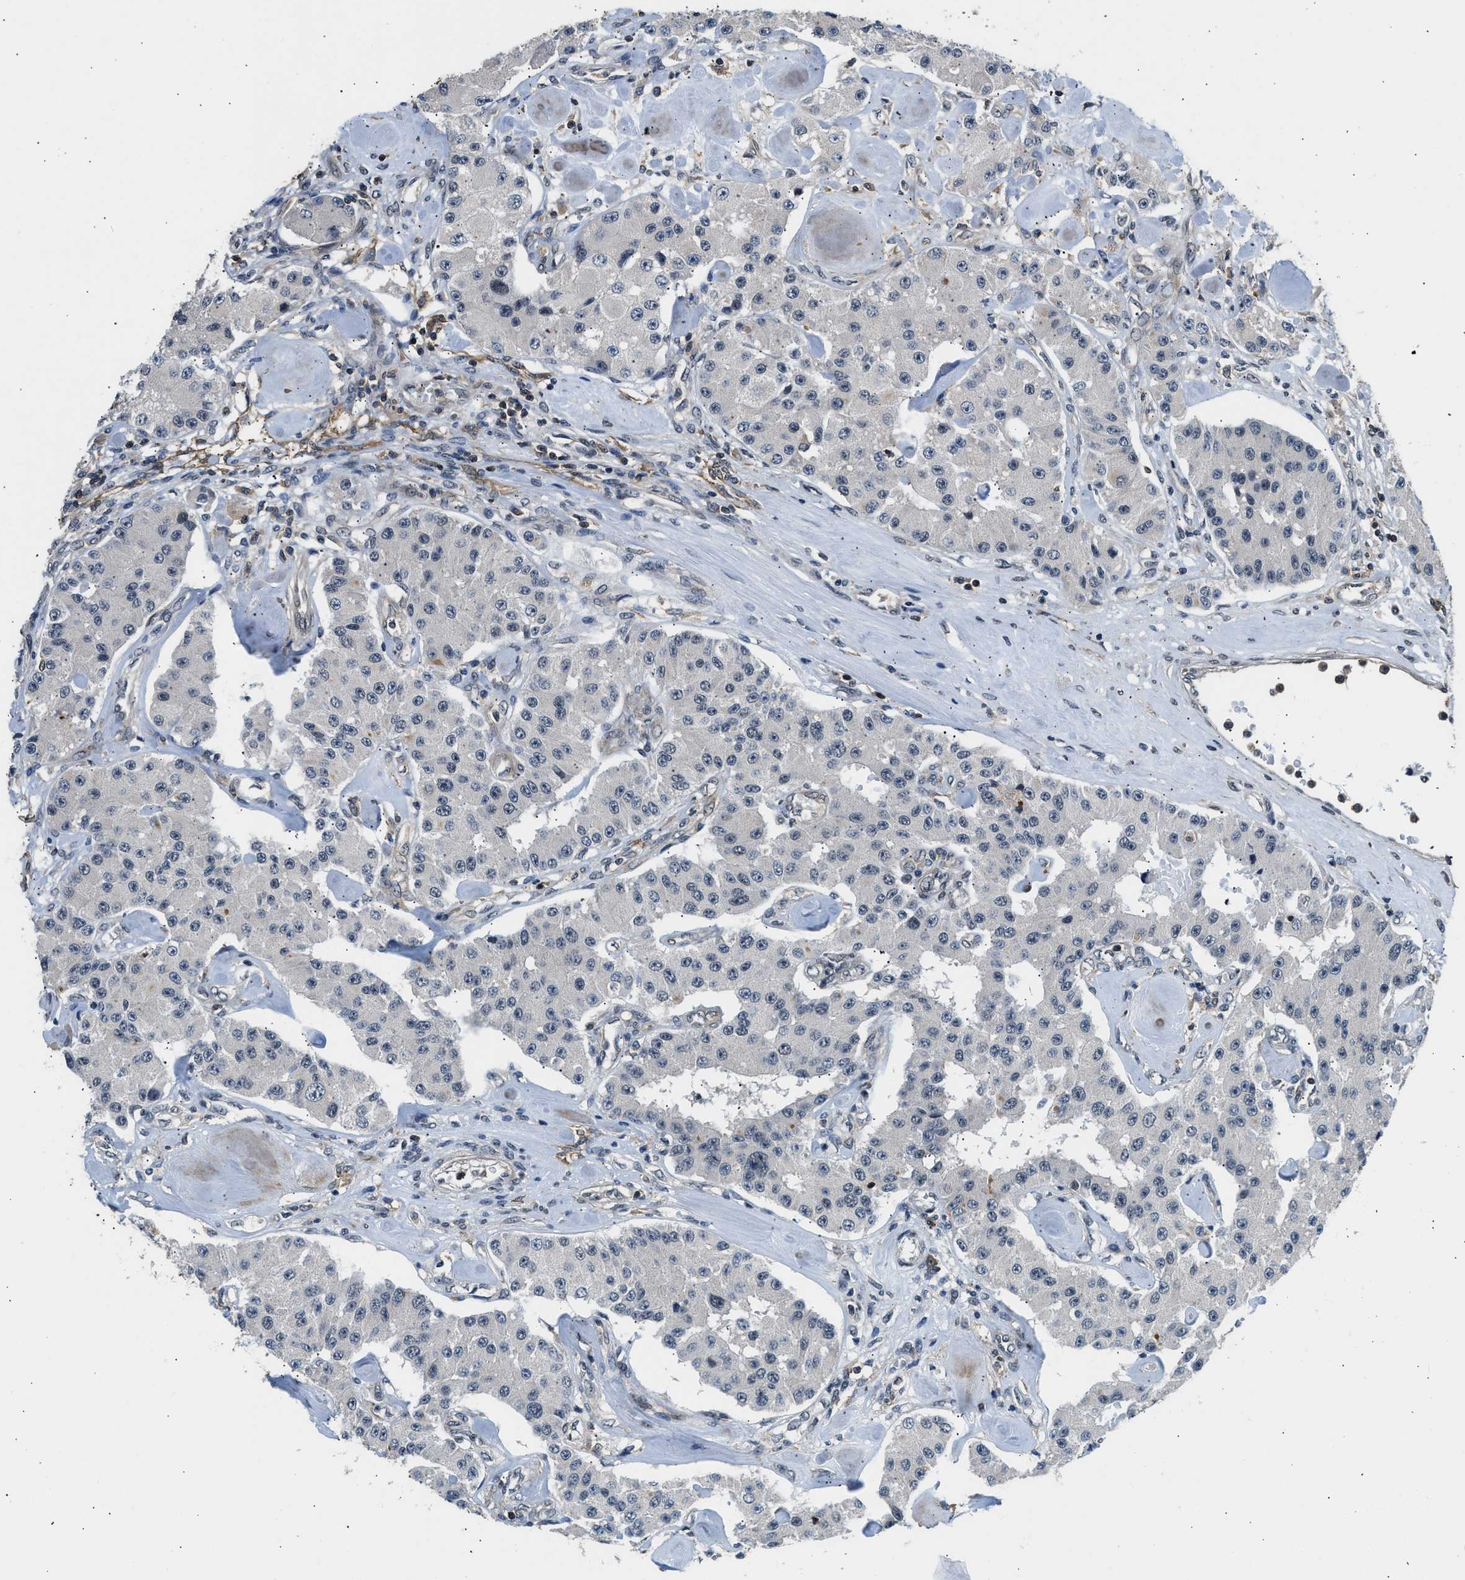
{"staining": {"intensity": "negative", "quantity": "none", "location": "none"}, "tissue": "carcinoid", "cell_type": "Tumor cells", "image_type": "cancer", "snomed": [{"axis": "morphology", "description": "Carcinoid, malignant, NOS"}, {"axis": "topography", "description": "Pancreas"}], "caption": "Tumor cells are negative for brown protein staining in carcinoid (malignant).", "gene": "MTMR1", "patient": {"sex": "male", "age": 41}}